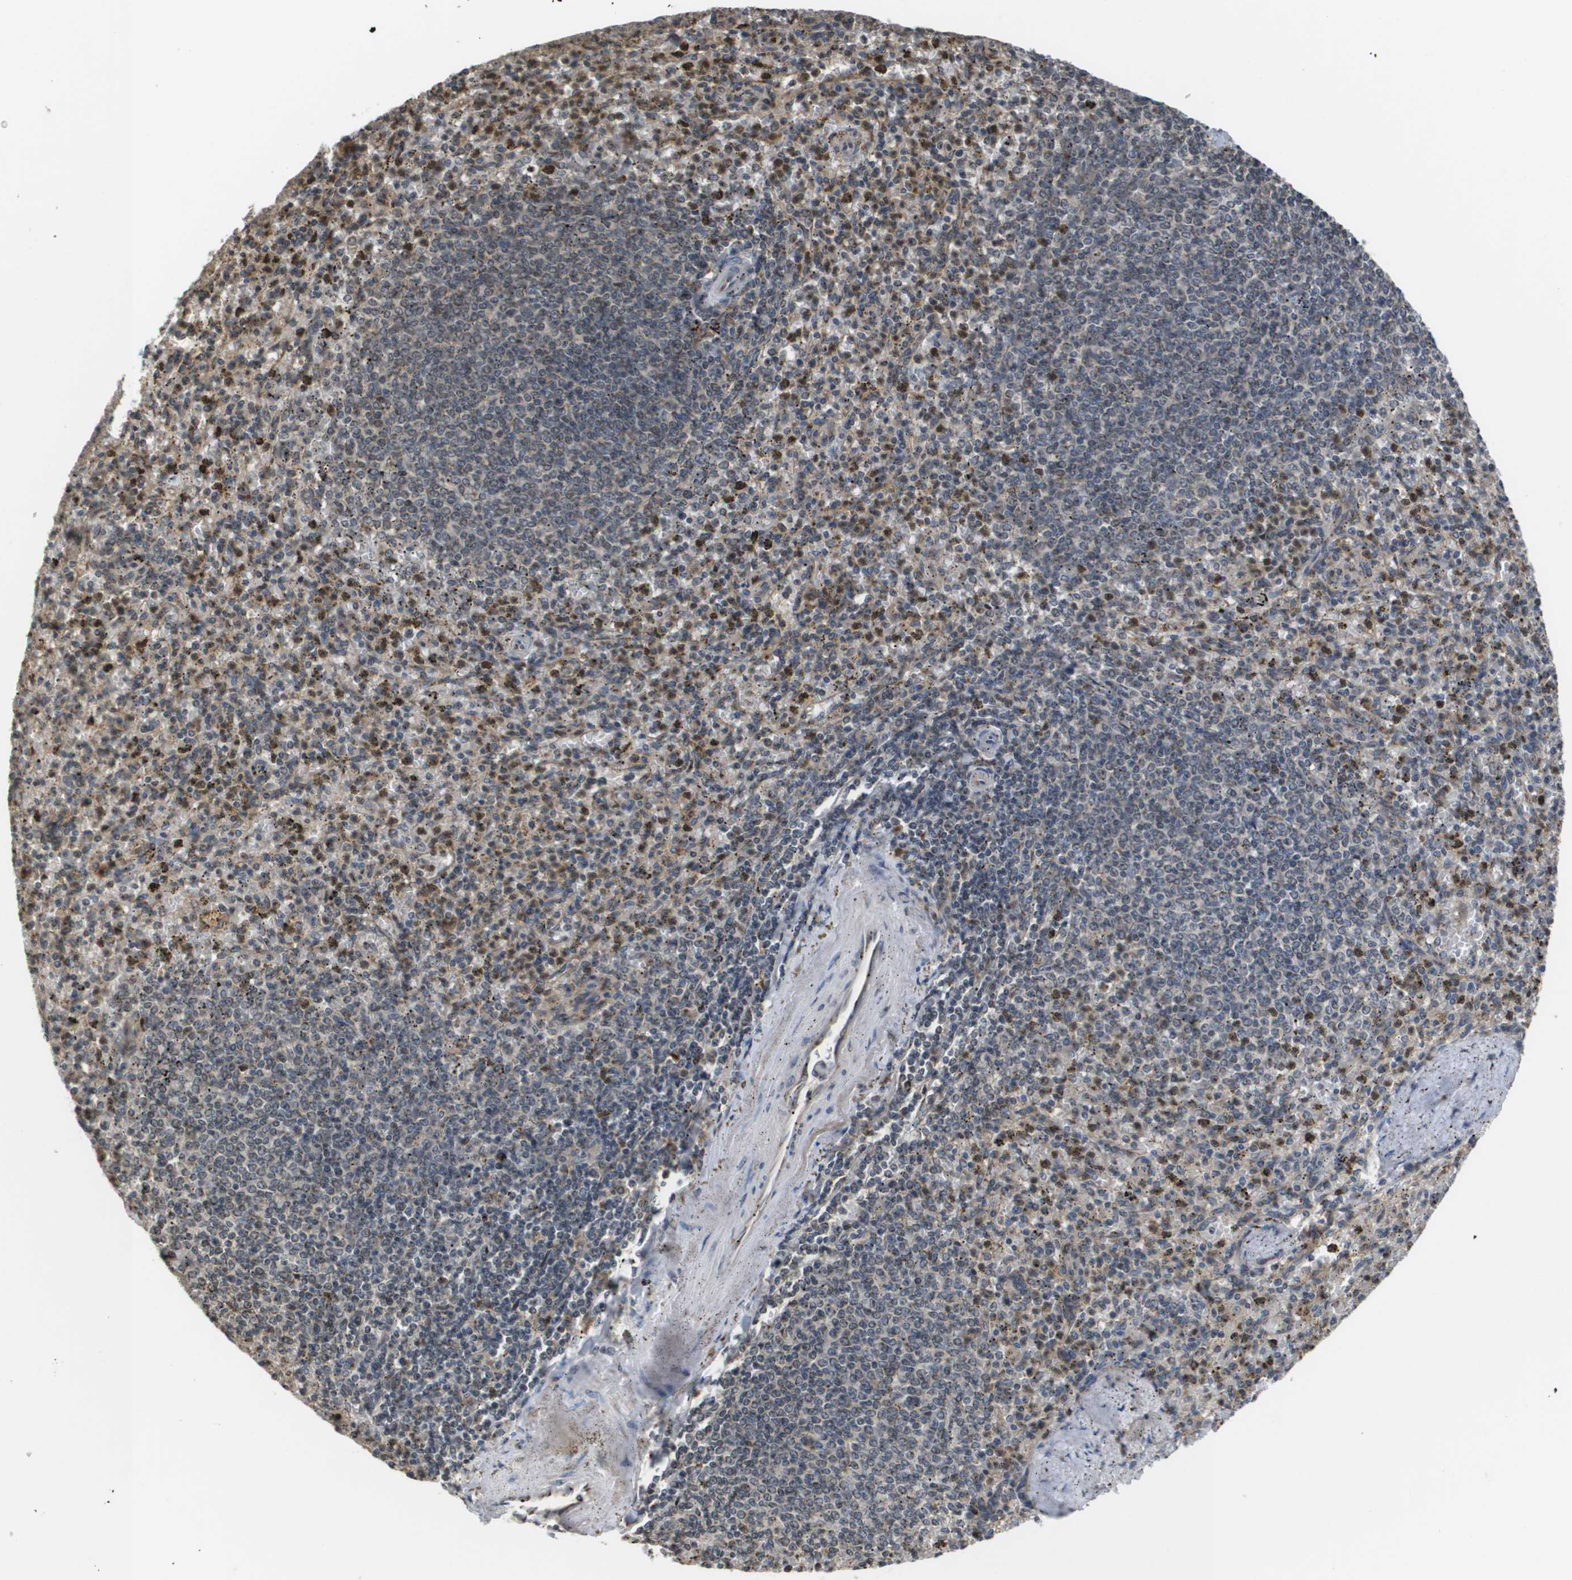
{"staining": {"intensity": "moderate", "quantity": "<25%", "location": "cytoplasmic/membranous"}, "tissue": "spleen", "cell_type": "Cells in red pulp", "image_type": "normal", "snomed": [{"axis": "morphology", "description": "Normal tissue, NOS"}, {"axis": "topography", "description": "Spleen"}], "caption": "Brown immunohistochemical staining in benign human spleen displays moderate cytoplasmic/membranous positivity in approximately <25% of cells in red pulp. (DAB (3,3'-diaminobenzidine) IHC with brightfield microscopy, high magnification).", "gene": "PCK1", "patient": {"sex": "male", "age": 72}}